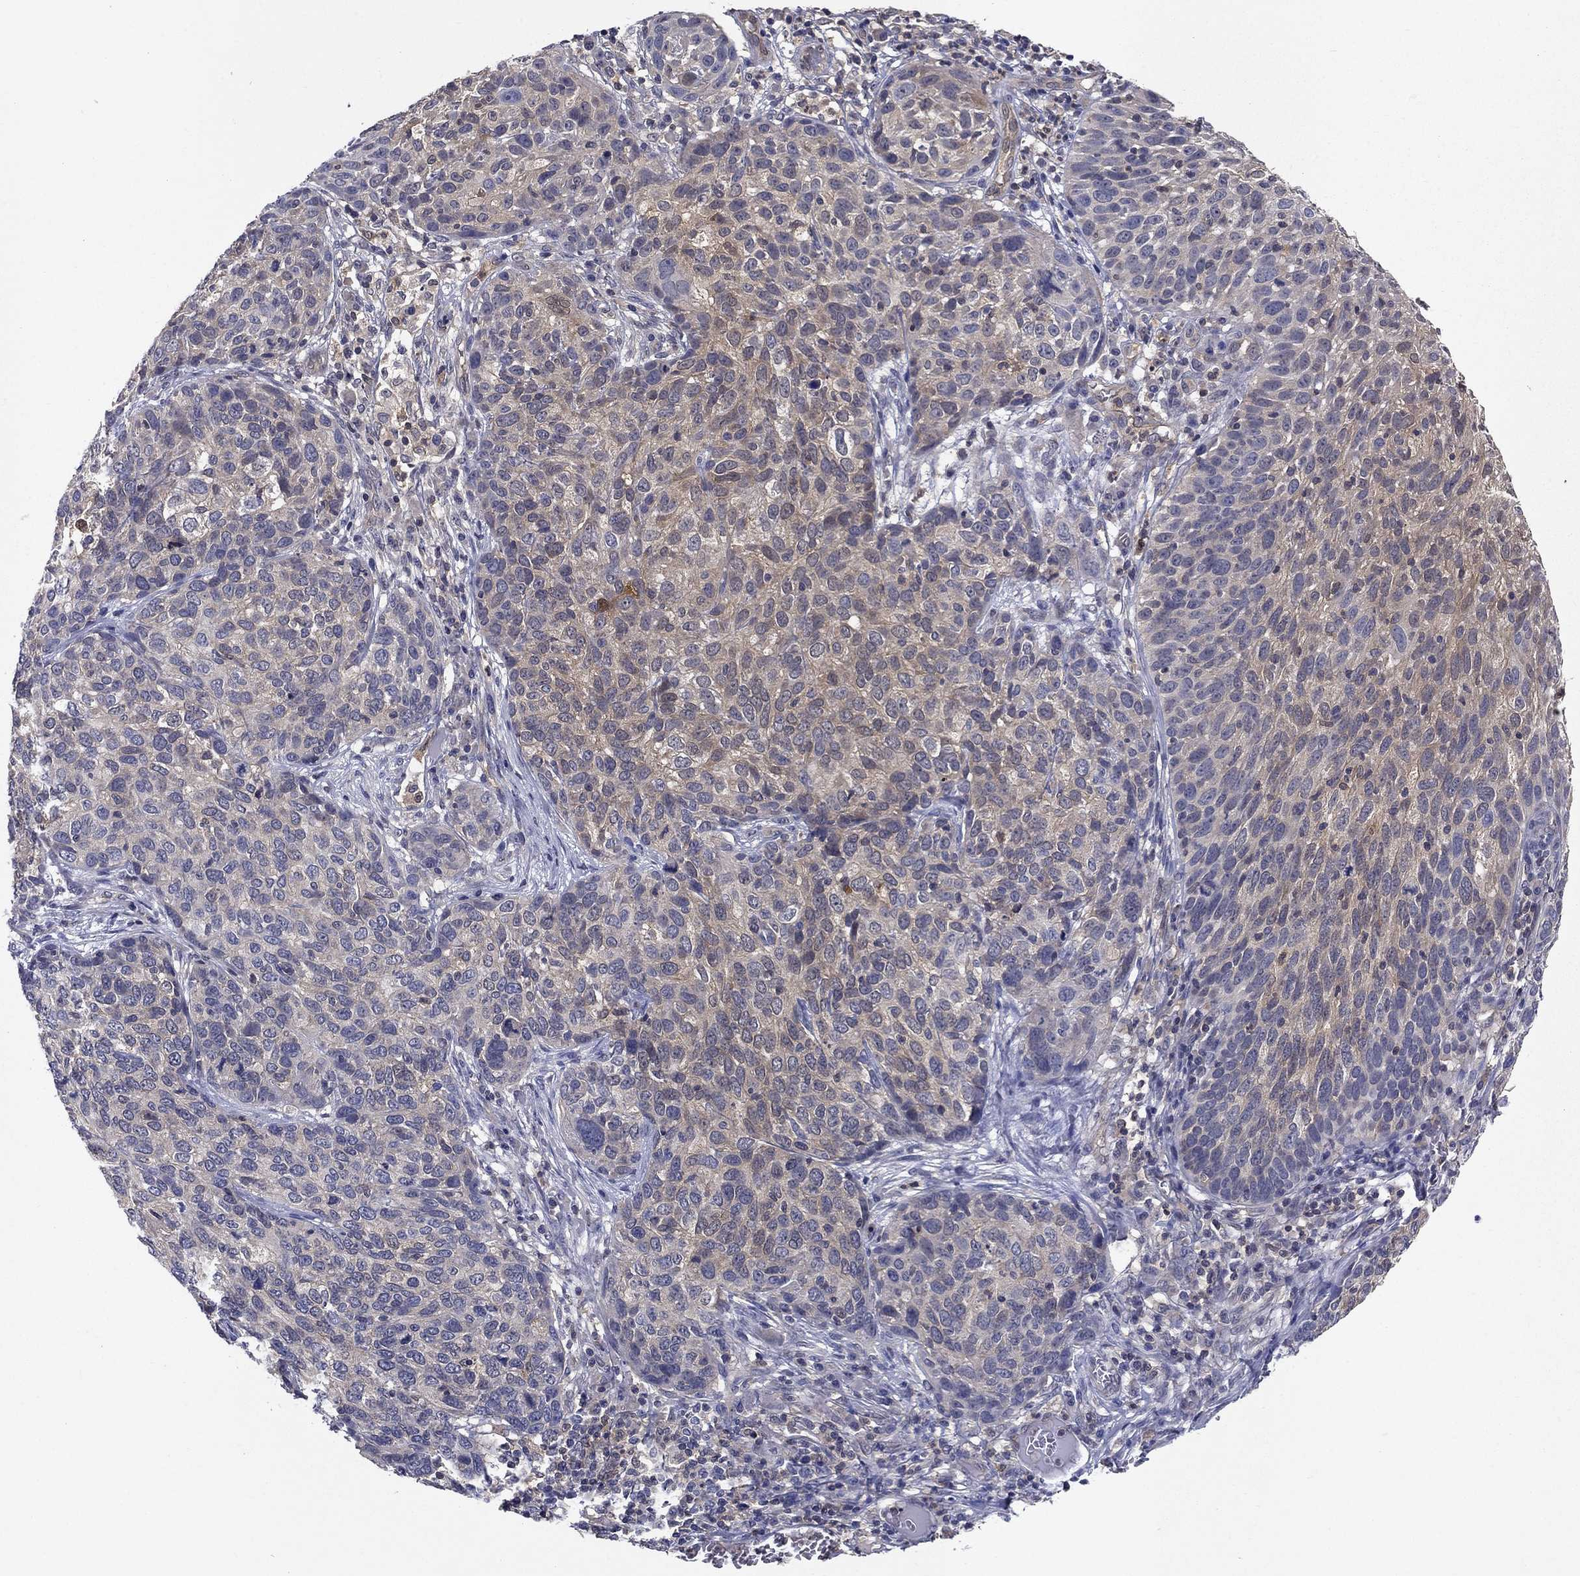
{"staining": {"intensity": "negative", "quantity": "none", "location": "none"}, "tissue": "skin cancer", "cell_type": "Tumor cells", "image_type": "cancer", "snomed": [{"axis": "morphology", "description": "Squamous cell carcinoma, NOS"}, {"axis": "topography", "description": "Skin"}], "caption": "Tumor cells show no significant expression in skin cancer (squamous cell carcinoma). Nuclei are stained in blue.", "gene": "GLTP", "patient": {"sex": "male", "age": 92}}